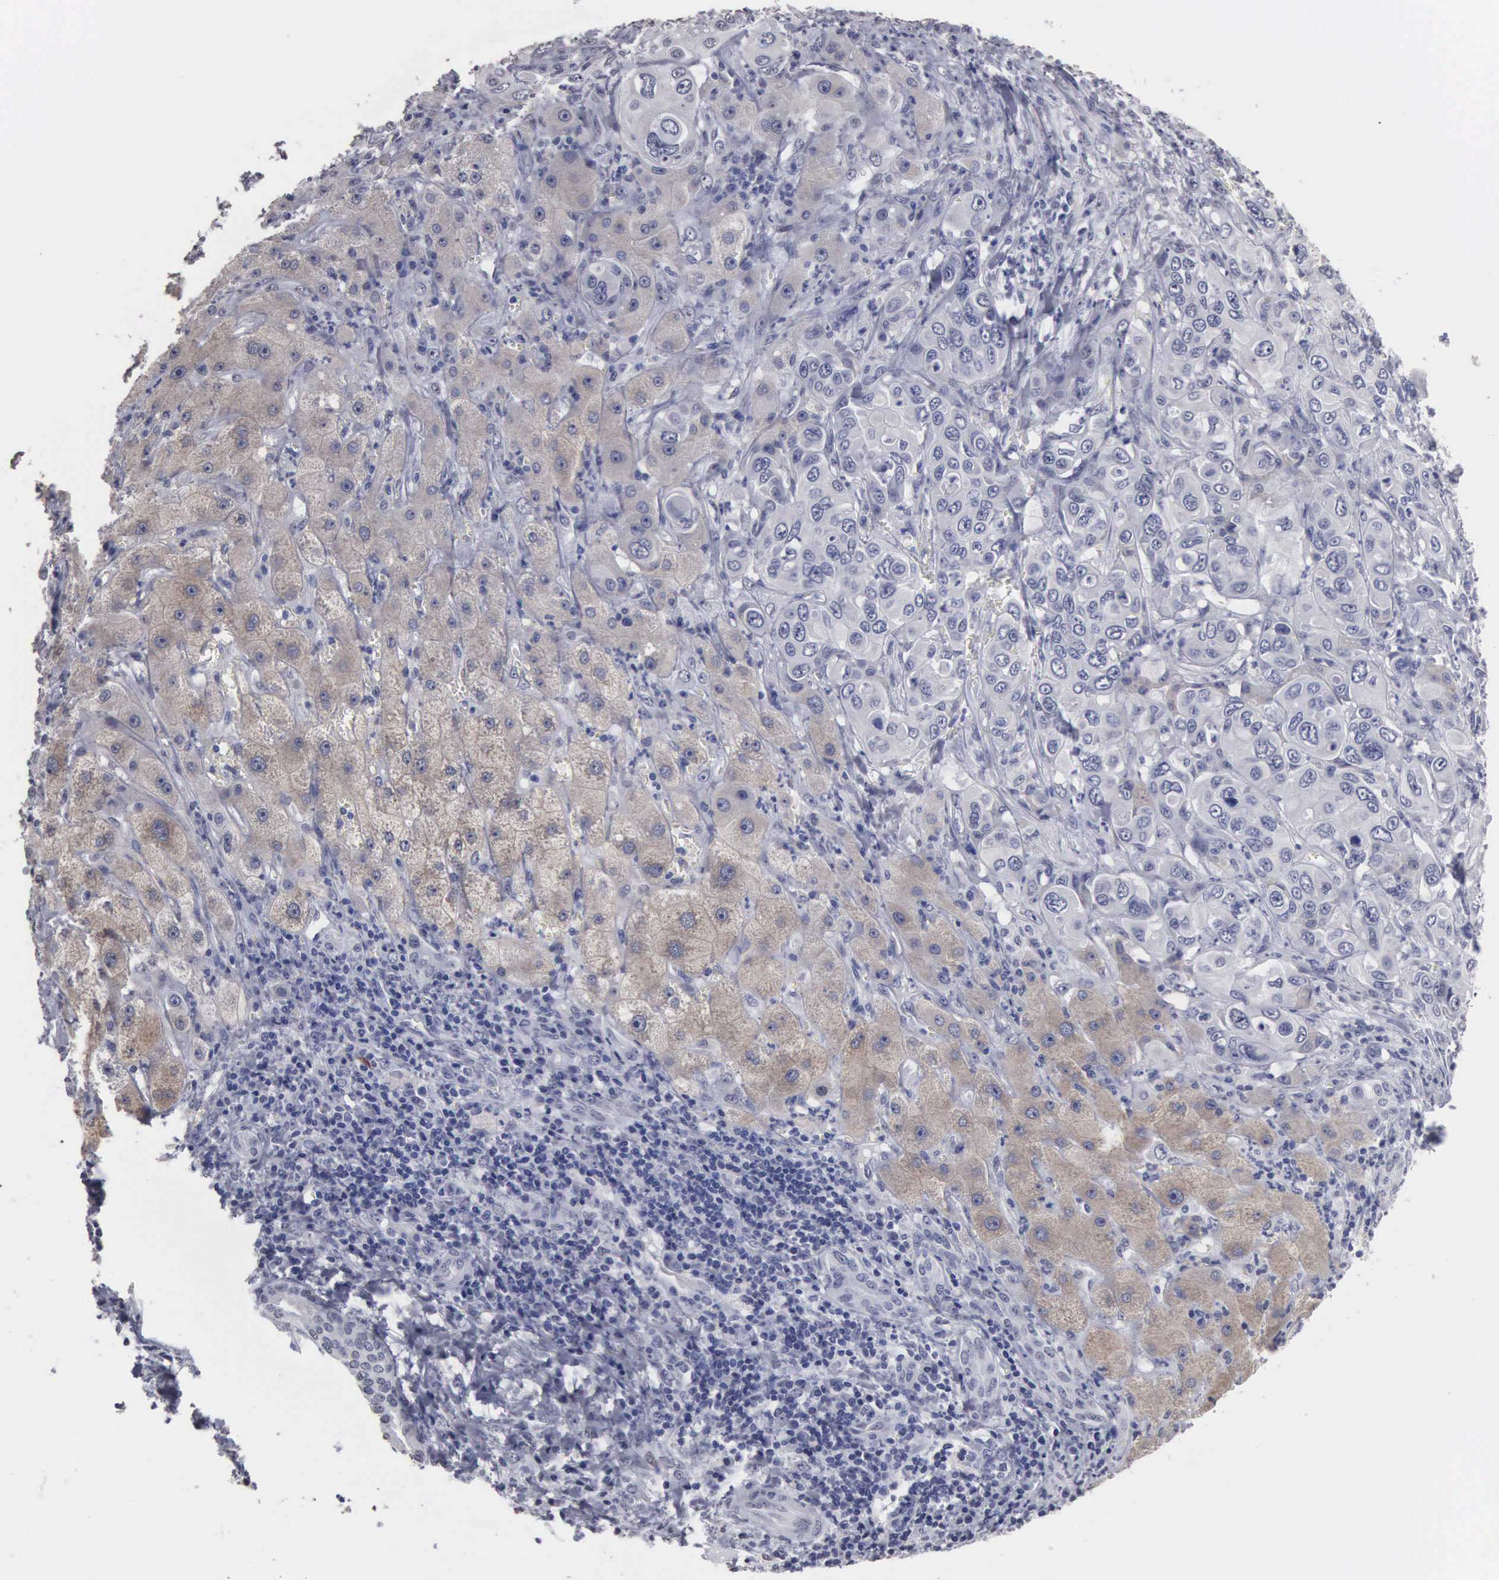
{"staining": {"intensity": "weak", "quantity": "25%-75%", "location": "cytoplasmic/membranous"}, "tissue": "liver cancer", "cell_type": "Tumor cells", "image_type": "cancer", "snomed": [{"axis": "morphology", "description": "Cholangiocarcinoma"}, {"axis": "topography", "description": "Liver"}], "caption": "Weak cytoplasmic/membranous expression for a protein is appreciated in approximately 25%-75% of tumor cells of cholangiocarcinoma (liver) using IHC.", "gene": "UPB1", "patient": {"sex": "female", "age": 79}}